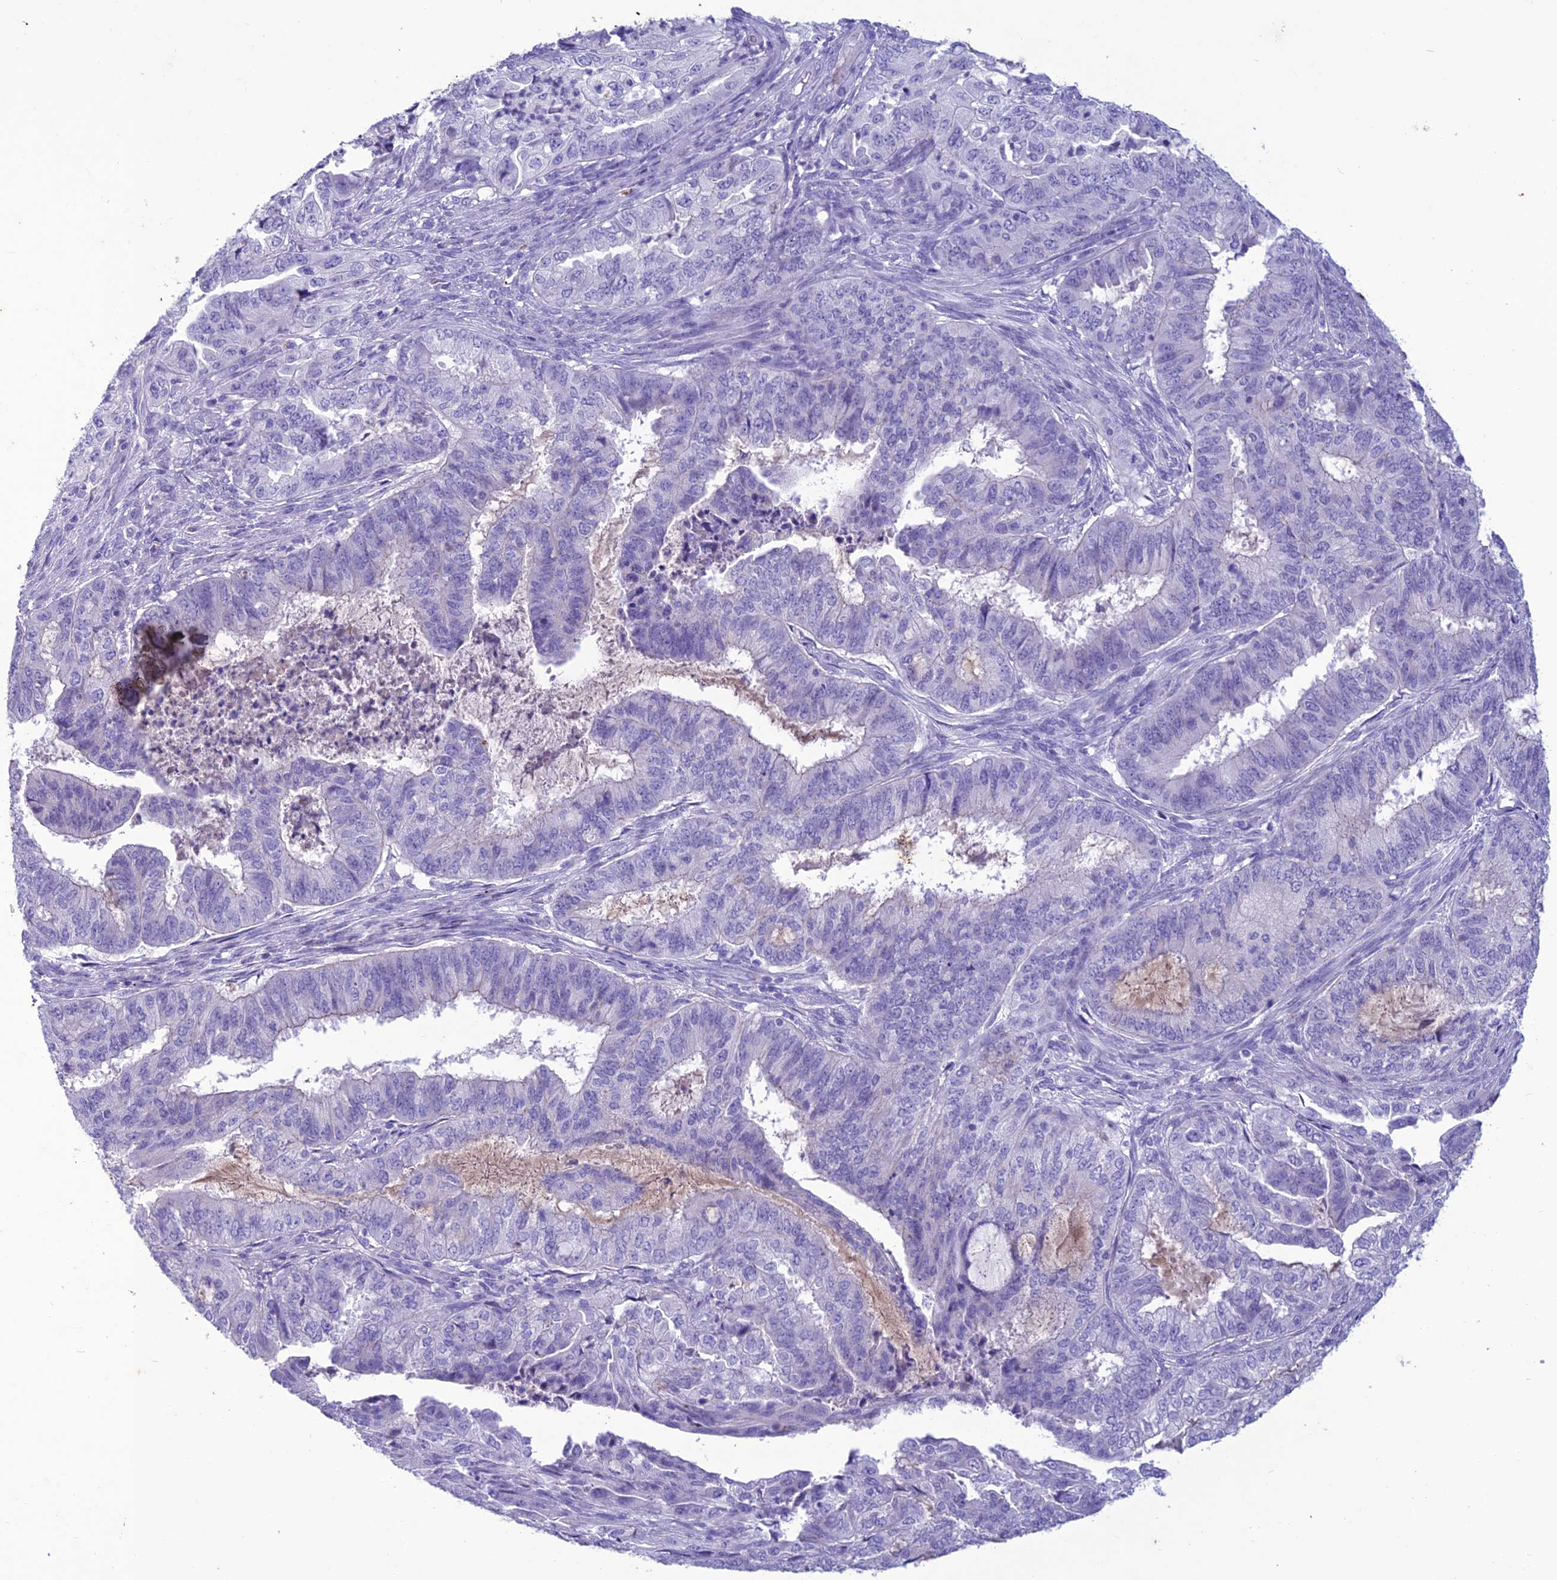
{"staining": {"intensity": "negative", "quantity": "none", "location": "none"}, "tissue": "endometrial cancer", "cell_type": "Tumor cells", "image_type": "cancer", "snomed": [{"axis": "morphology", "description": "Adenocarcinoma, NOS"}, {"axis": "topography", "description": "Endometrium"}], "caption": "Human endometrial cancer stained for a protein using IHC demonstrates no expression in tumor cells.", "gene": "IFT172", "patient": {"sex": "female", "age": 51}}